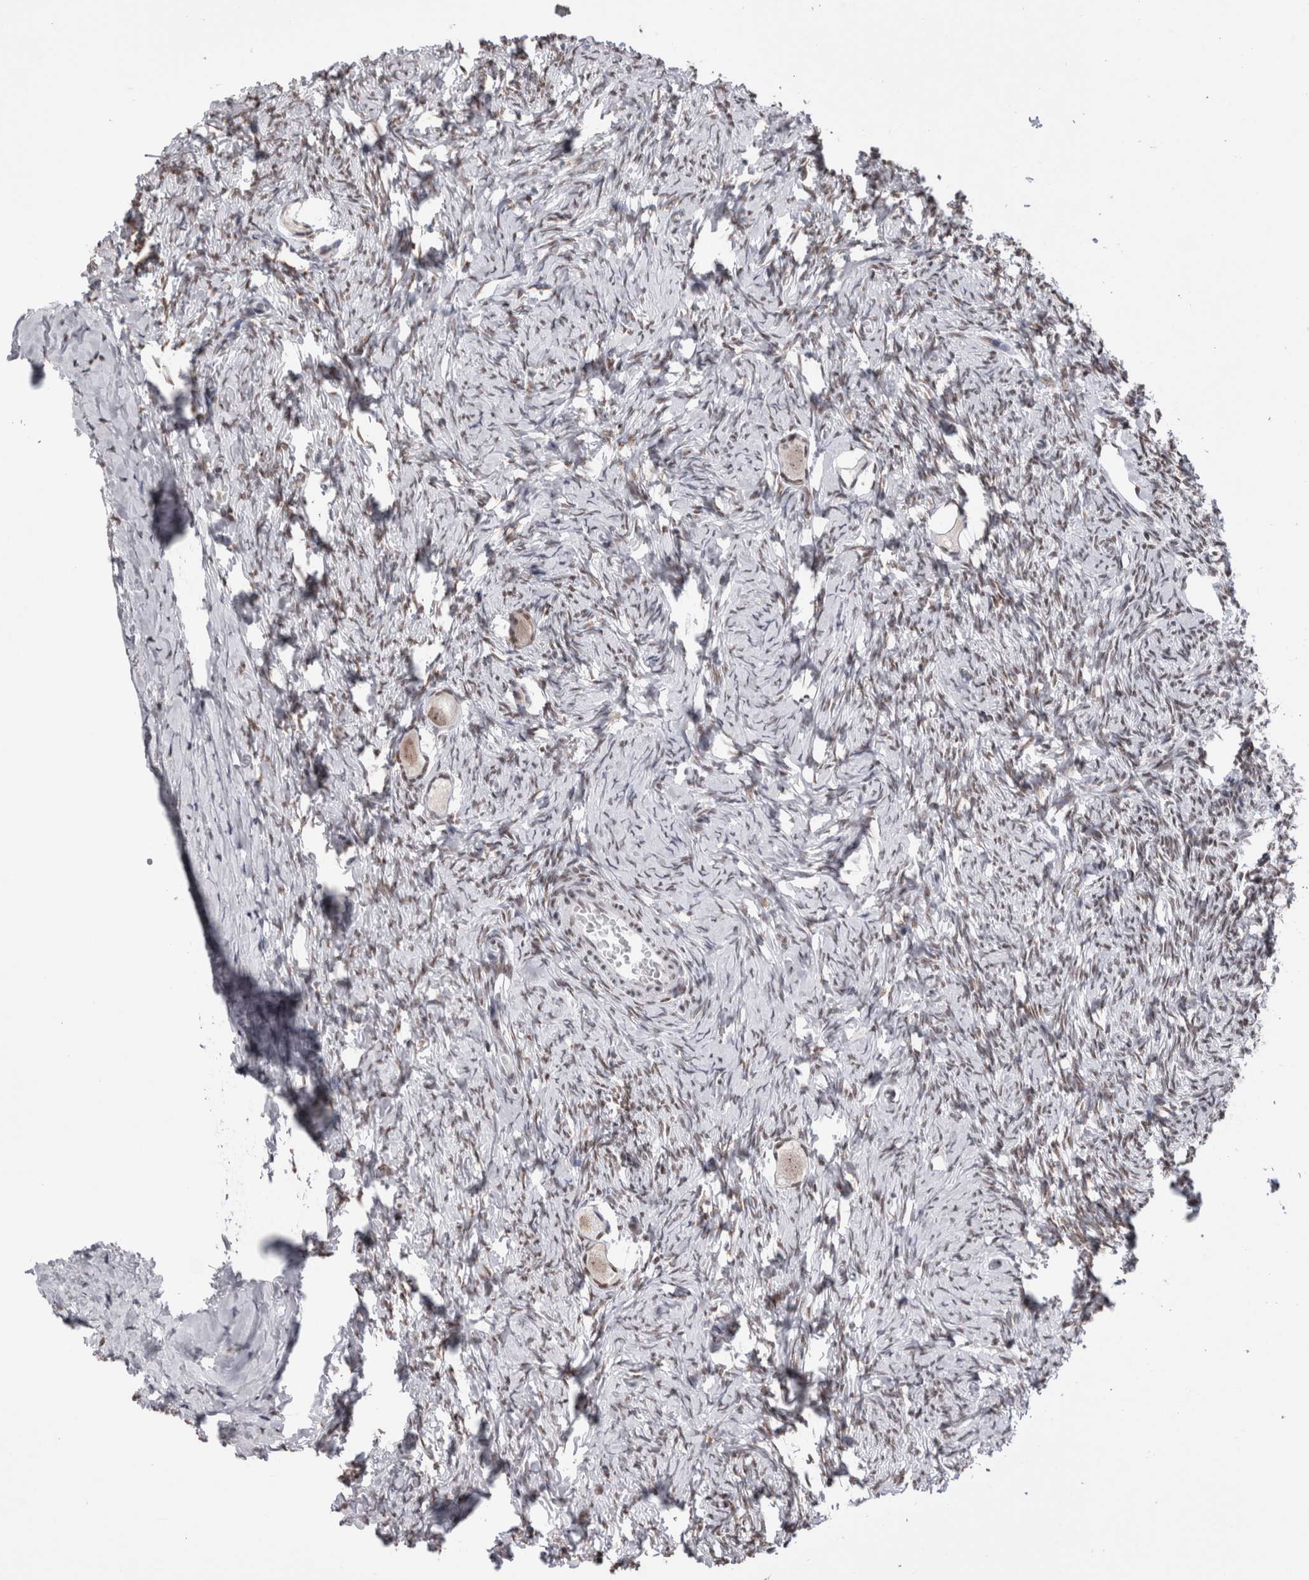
{"staining": {"intensity": "moderate", "quantity": ">75%", "location": "cytoplasmic/membranous,nuclear"}, "tissue": "ovary", "cell_type": "Follicle cells", "image_type": "normal", "snomed": [{"axis": "morphology", "description": "Normal tissue, NOS"}, {"axis": "topography", "description": "Ovary"}], "caption": "This histopathology image exhibits immunohistochemistry (IHC) staining of benign human ovary, with medium moderate cytoplasmic/membranous,nuclear expression in about >75% of follicle cells.", "gene": "SMC1A", "patient": {"sex": "female", "age": 27}}